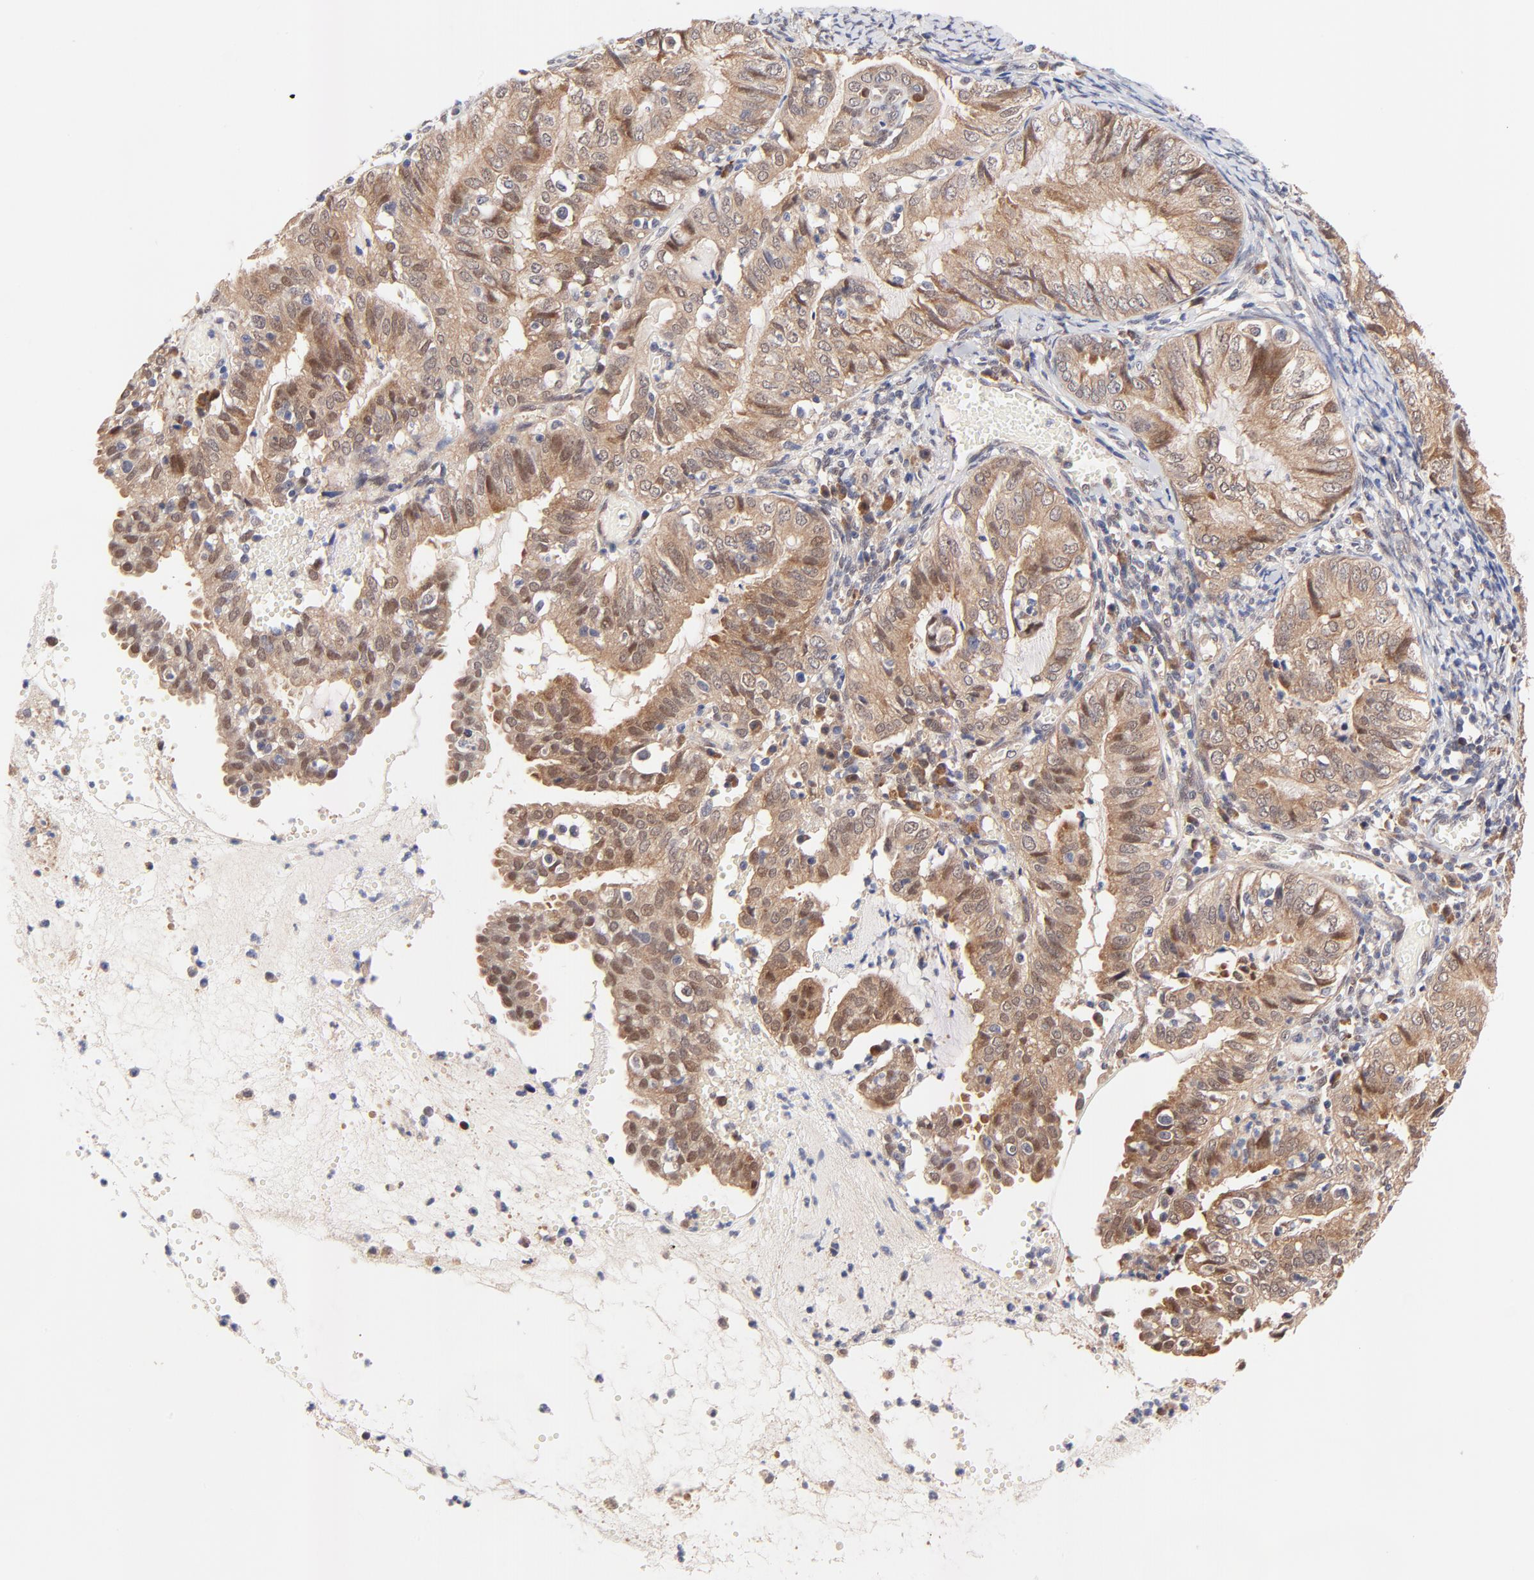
{"staining": {"intensity": "moderate", "quantity": ">75%", "location": "cytoplasmic/membranous,nuclear"}, "tissue": "endometrial cancer", "cell_type": "Tumor cells", "image_type": "cancer", "snomed": [{"axis": "morphology", "description": "Adenocarcinoma, NOS"}, {"axis": "topography", "description": "Endometrium"}], "caption": "The micrograph exhibits staining of adenocarcinoma (endometrial), revealing moderate cytoplasmic/membranous and nuclear protein staining (brown color) within tumor cells. The staining was performed using DAB (3,3'-diaminobenzidine) to visualize the protein expression in brown, while the nuclei were stained in blue with hematoxylin (Magnification: 20x).", "gene": "TXNL1", "patient": {"sex": "female", "age": 66}}